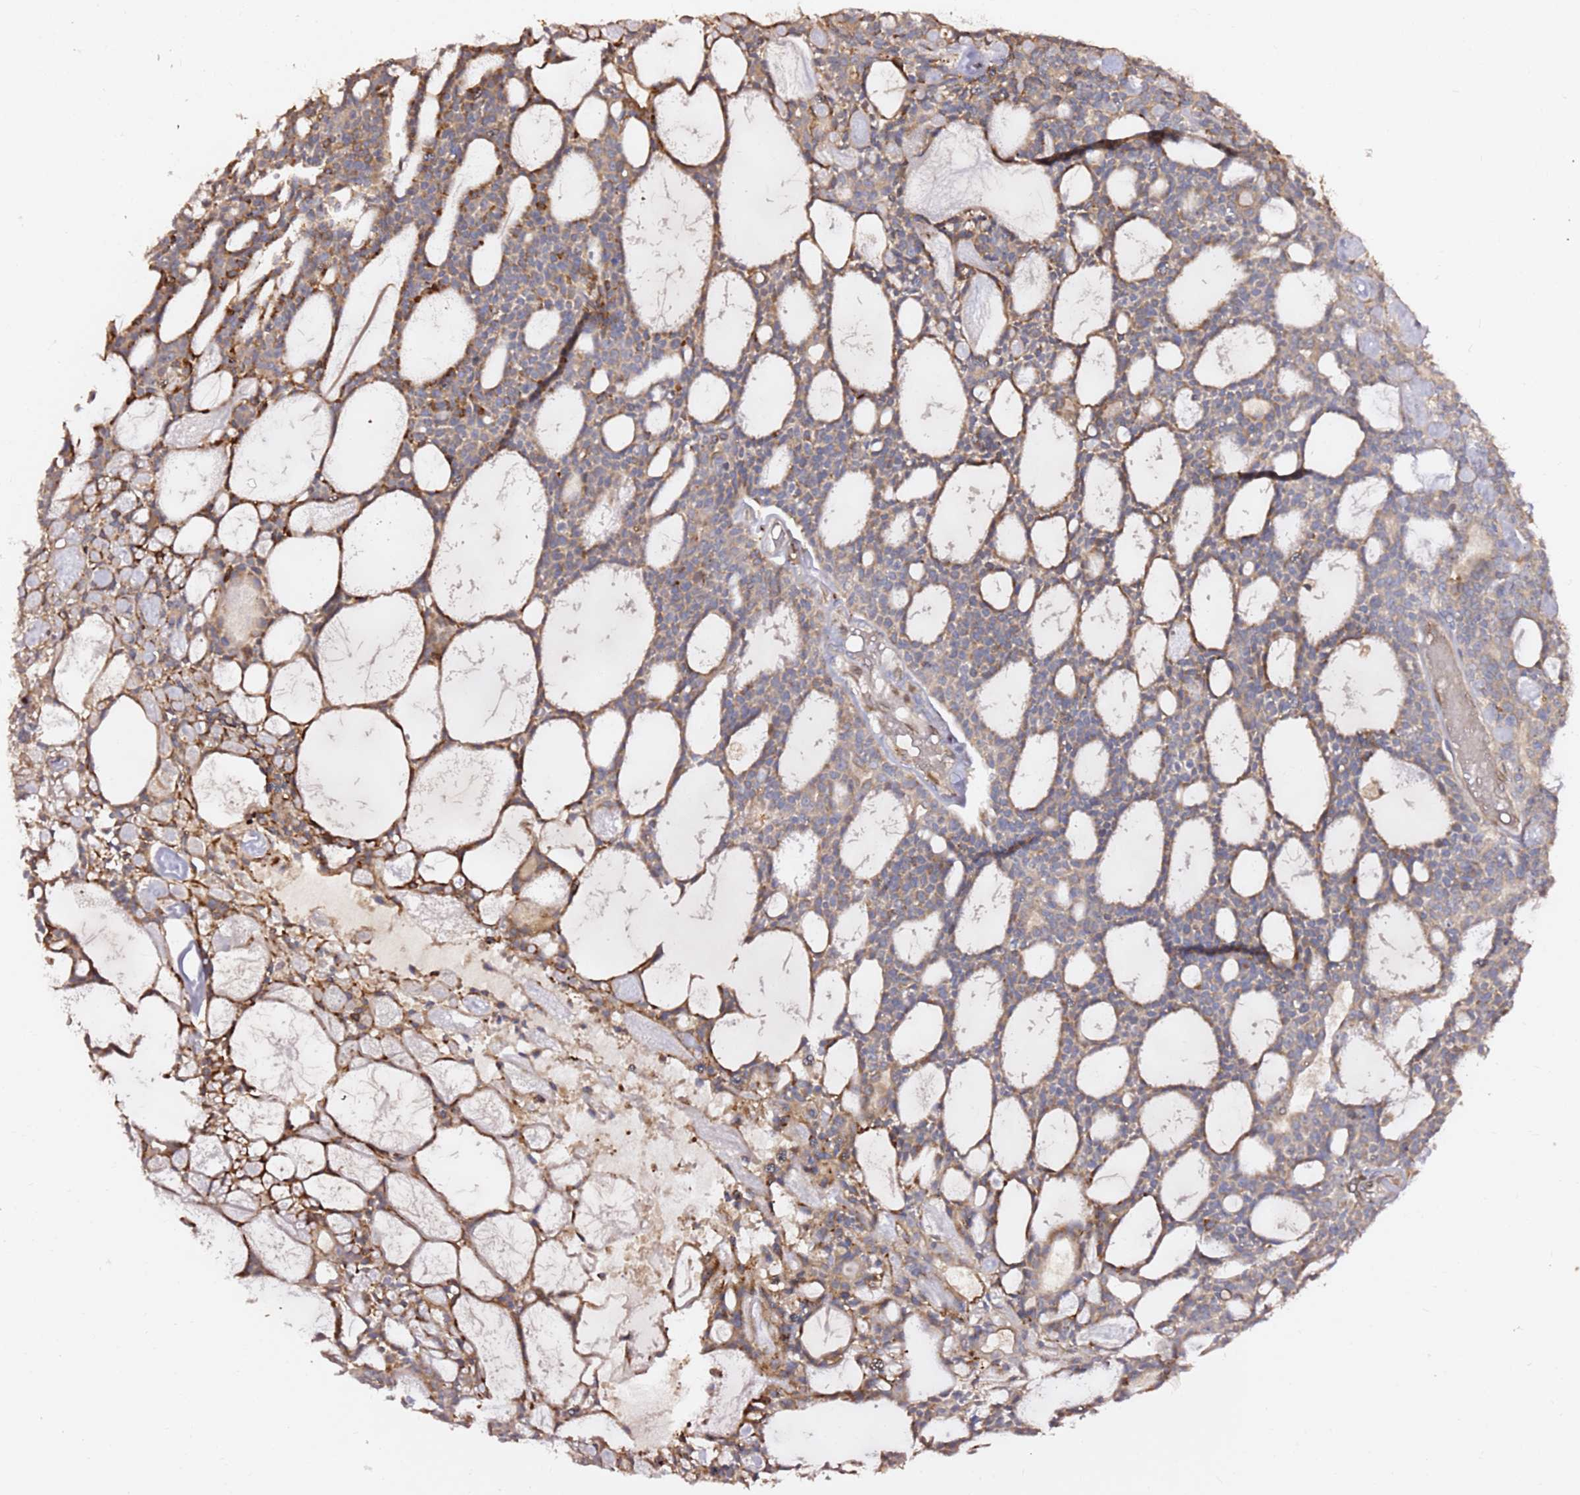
{"staining": {"intensity": "moderate", "quantity": "25%-75%", "location": "cytoplasmic/membranous"}, "tissue": "head and neck cancer", "cell_type": "Tumor cells", "image_type": "cancer", "snomed": [{"axis": "morphology", "description": "Adenocarcinoma, NOS"}, {"axis": "topography", "description": "Salivary gland"}, {"axis": "topography", "description": "Head-Neck"}], "caption": "Immunohistochemical staining of human head and neck cancer shows medium levels of moderate cytoplasmic/membranous staining in about 25%-75% of tumor cells.", "gene": "HSD17B7", "patient": {"sex": "male", "age": 55}}